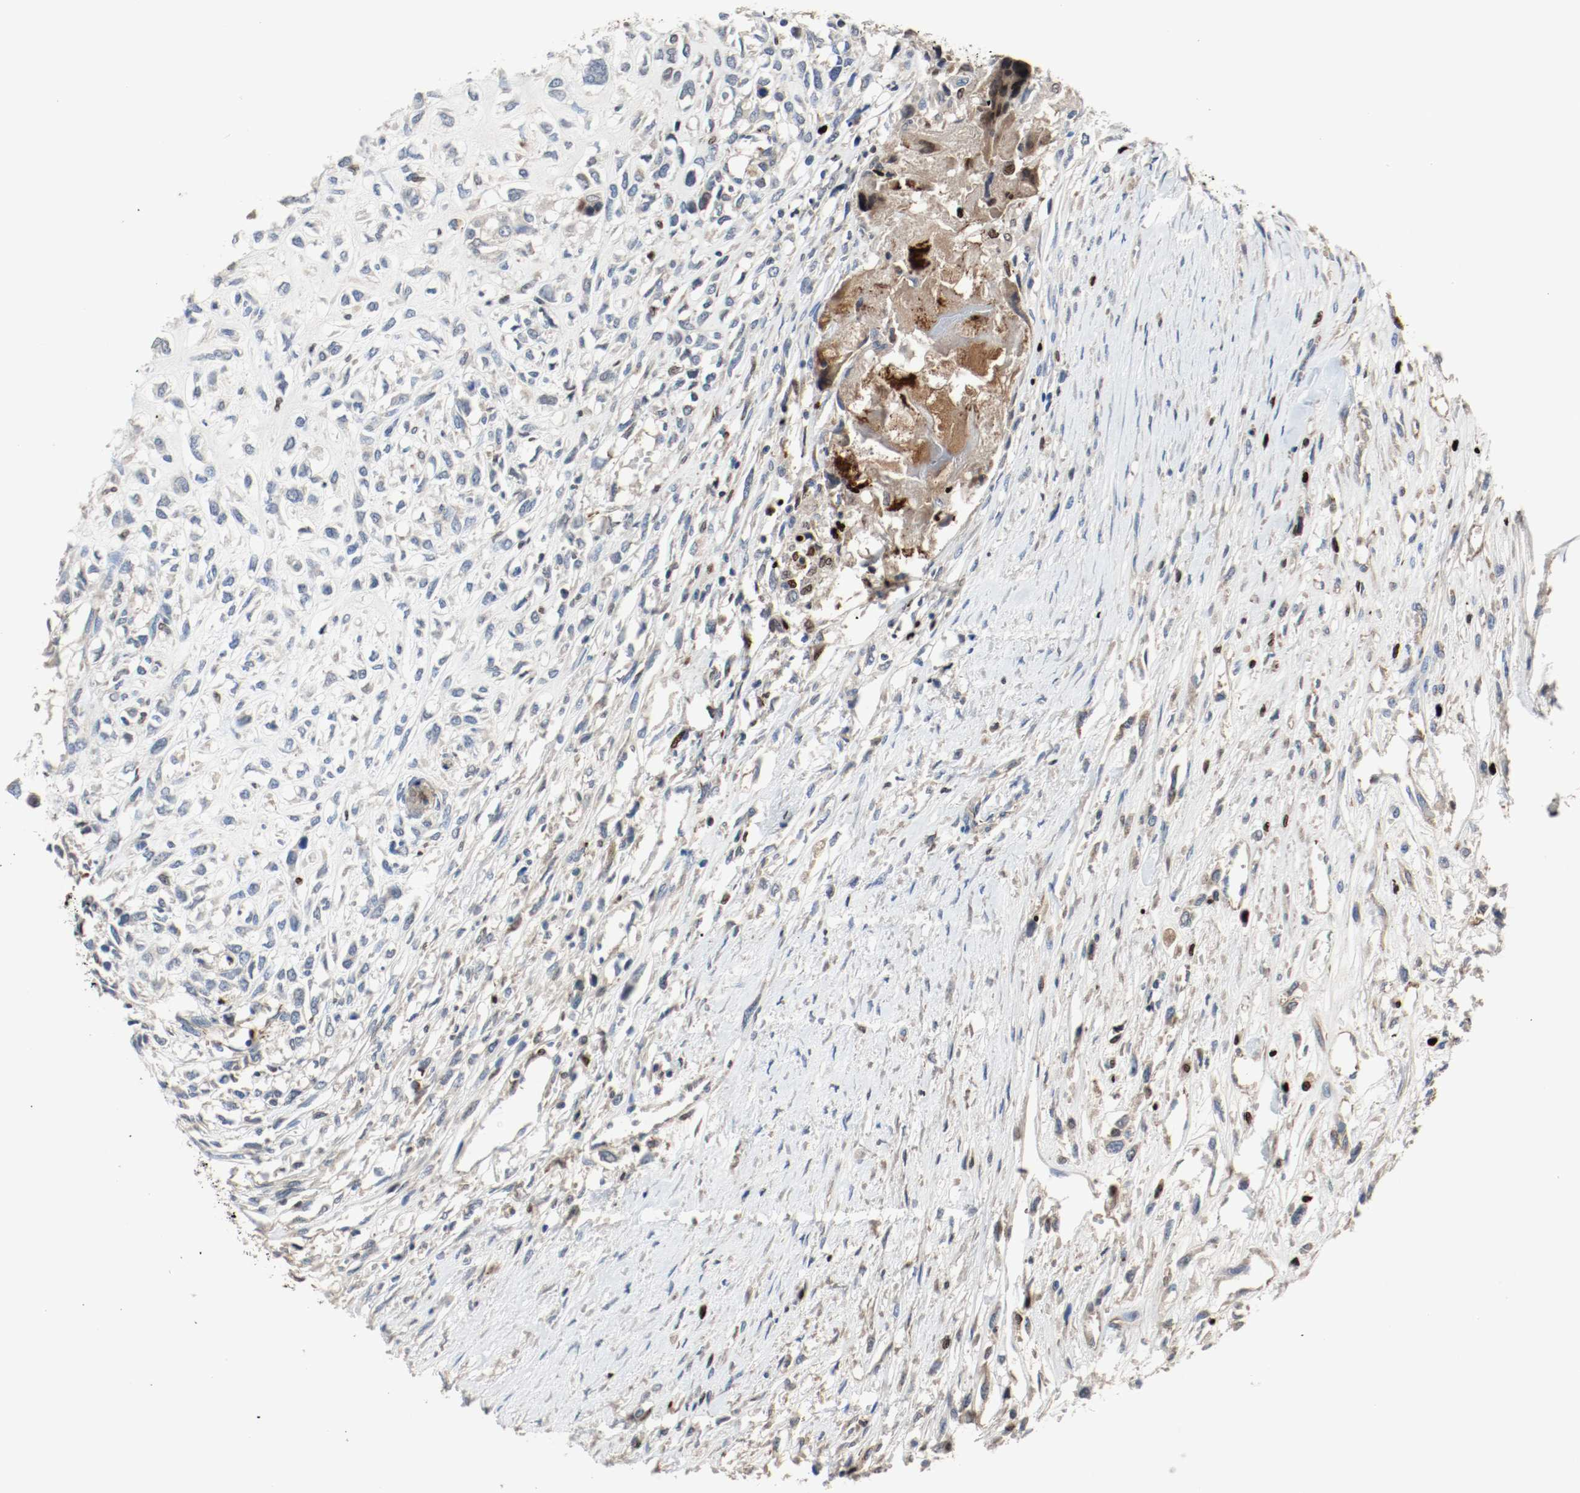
{"staining": {"intensity": "negative", "quantity": "none", "location": "none"}, "tissue": "head and neck cancer", "cell_type": "Tumor cells", "image_type": "cancer", "snomed": [{"axis": "morphology", "description": "Necrosis, NOS"}, {"axis": "morphology", "description": "Neoplasm, malignant, NOS"}, {"axis": "topography", "description": "Salivary gland"}, {"axis": "topography", "description": "Head-Neck"}], "caption": "Image shows no protein positivity in tumor cells of head and neck neoplasm (malignant) tissue.", "gene": "BLK", "patient": {"sex": "male", "age": 43}}